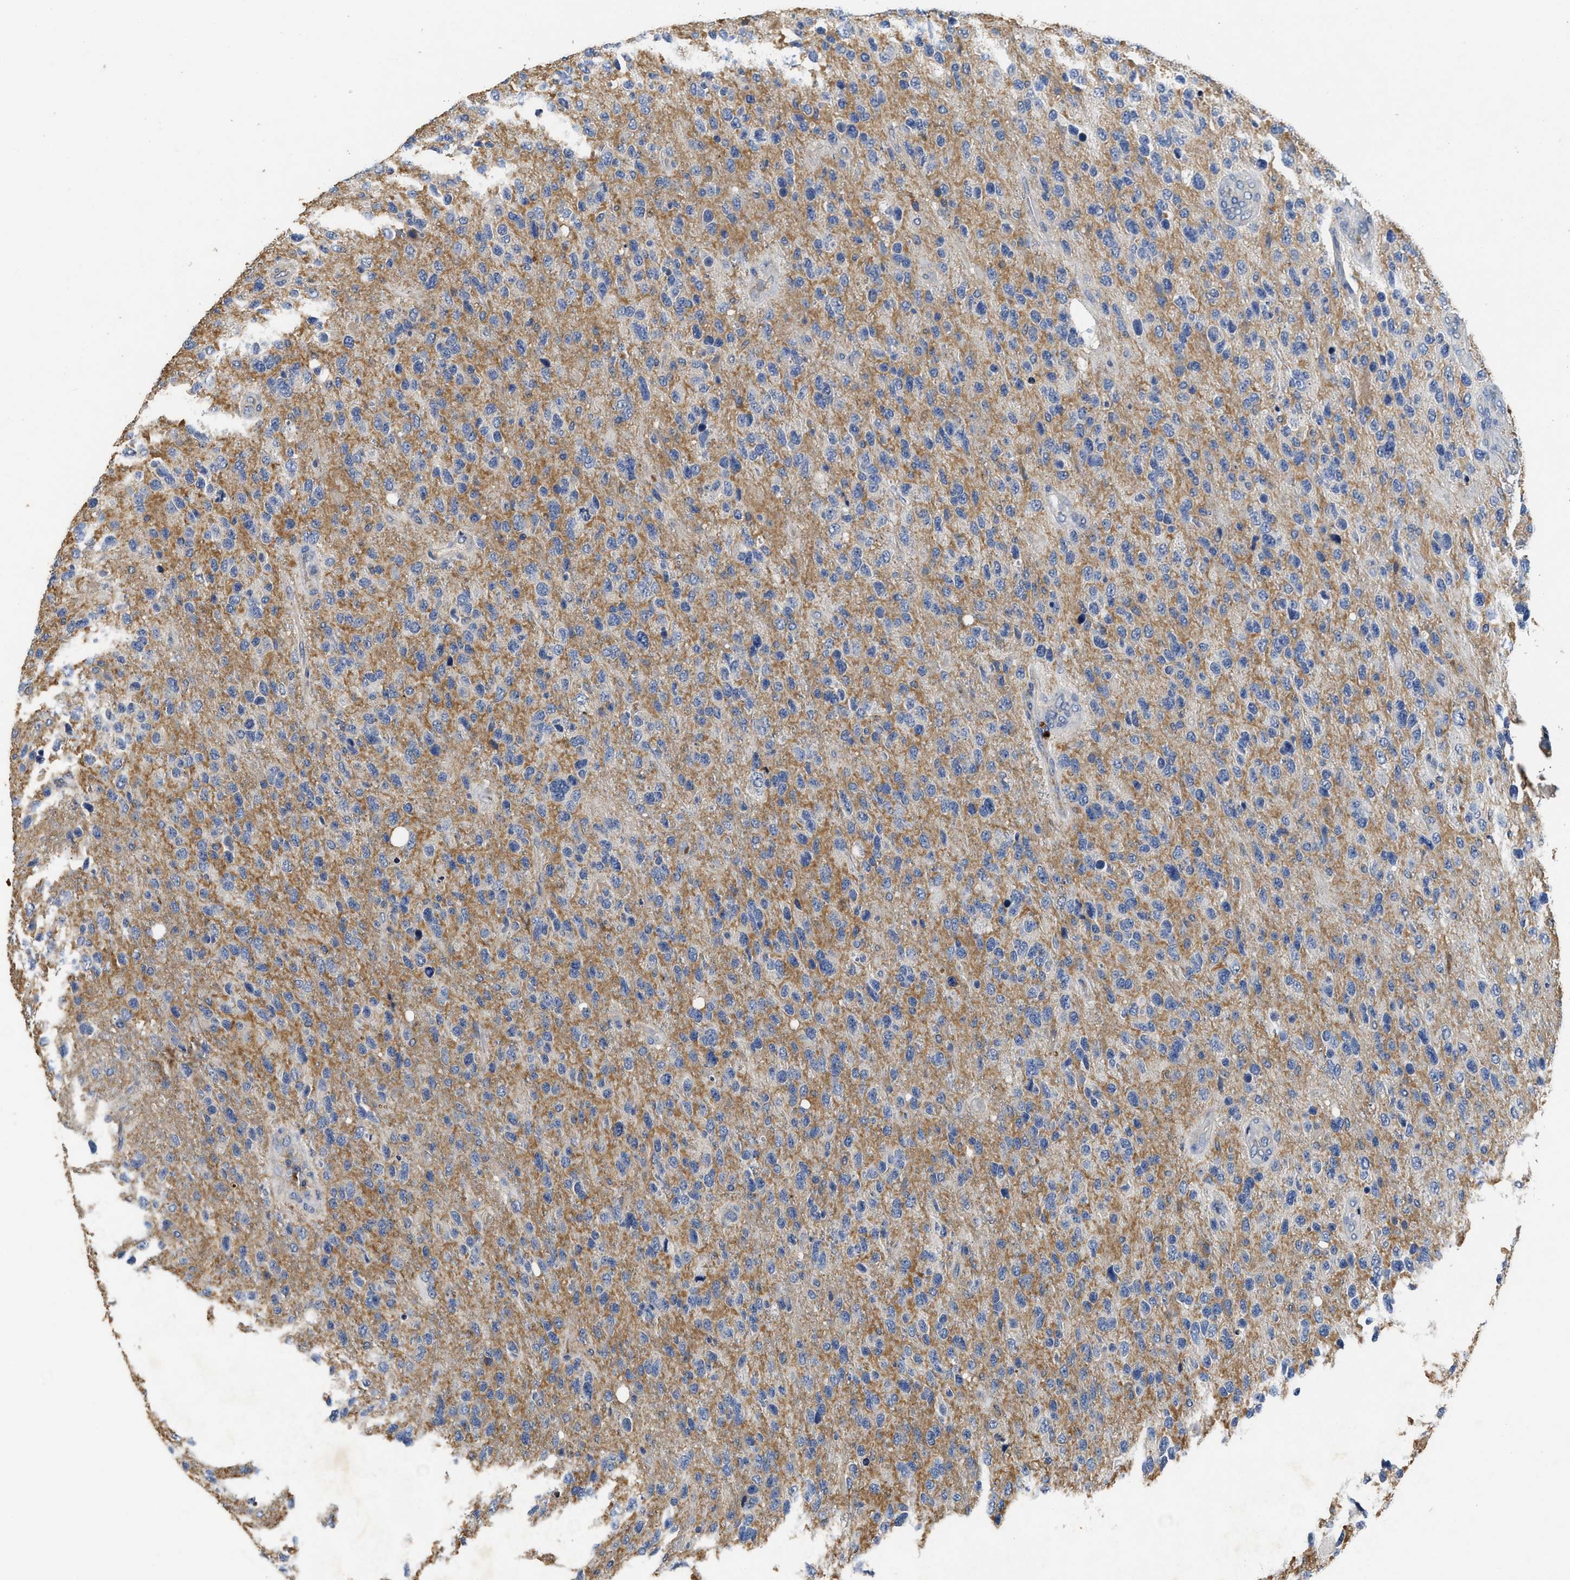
{"staining": {"intensity": "moderate", "quantity": "<25%", "location": "cytoplasmic/membranous"}, "tissue": "glioma", "cell_type": "Tumor cells", "image_type": "cancer", "snomed": [{"axis": "morphology", "description": "Glioma, malignant, High grade"}, {"axis": "topography", "description": "Brain"}], "caption": "Brown immunohistochemical staining in human high-grade glioma (malignant) demonstrates moderate cytoplasmic/membranous positivity in approximately <25% of tumor cells.", "gene": "C3", "patient": {"sex": "female", "age": 58}}